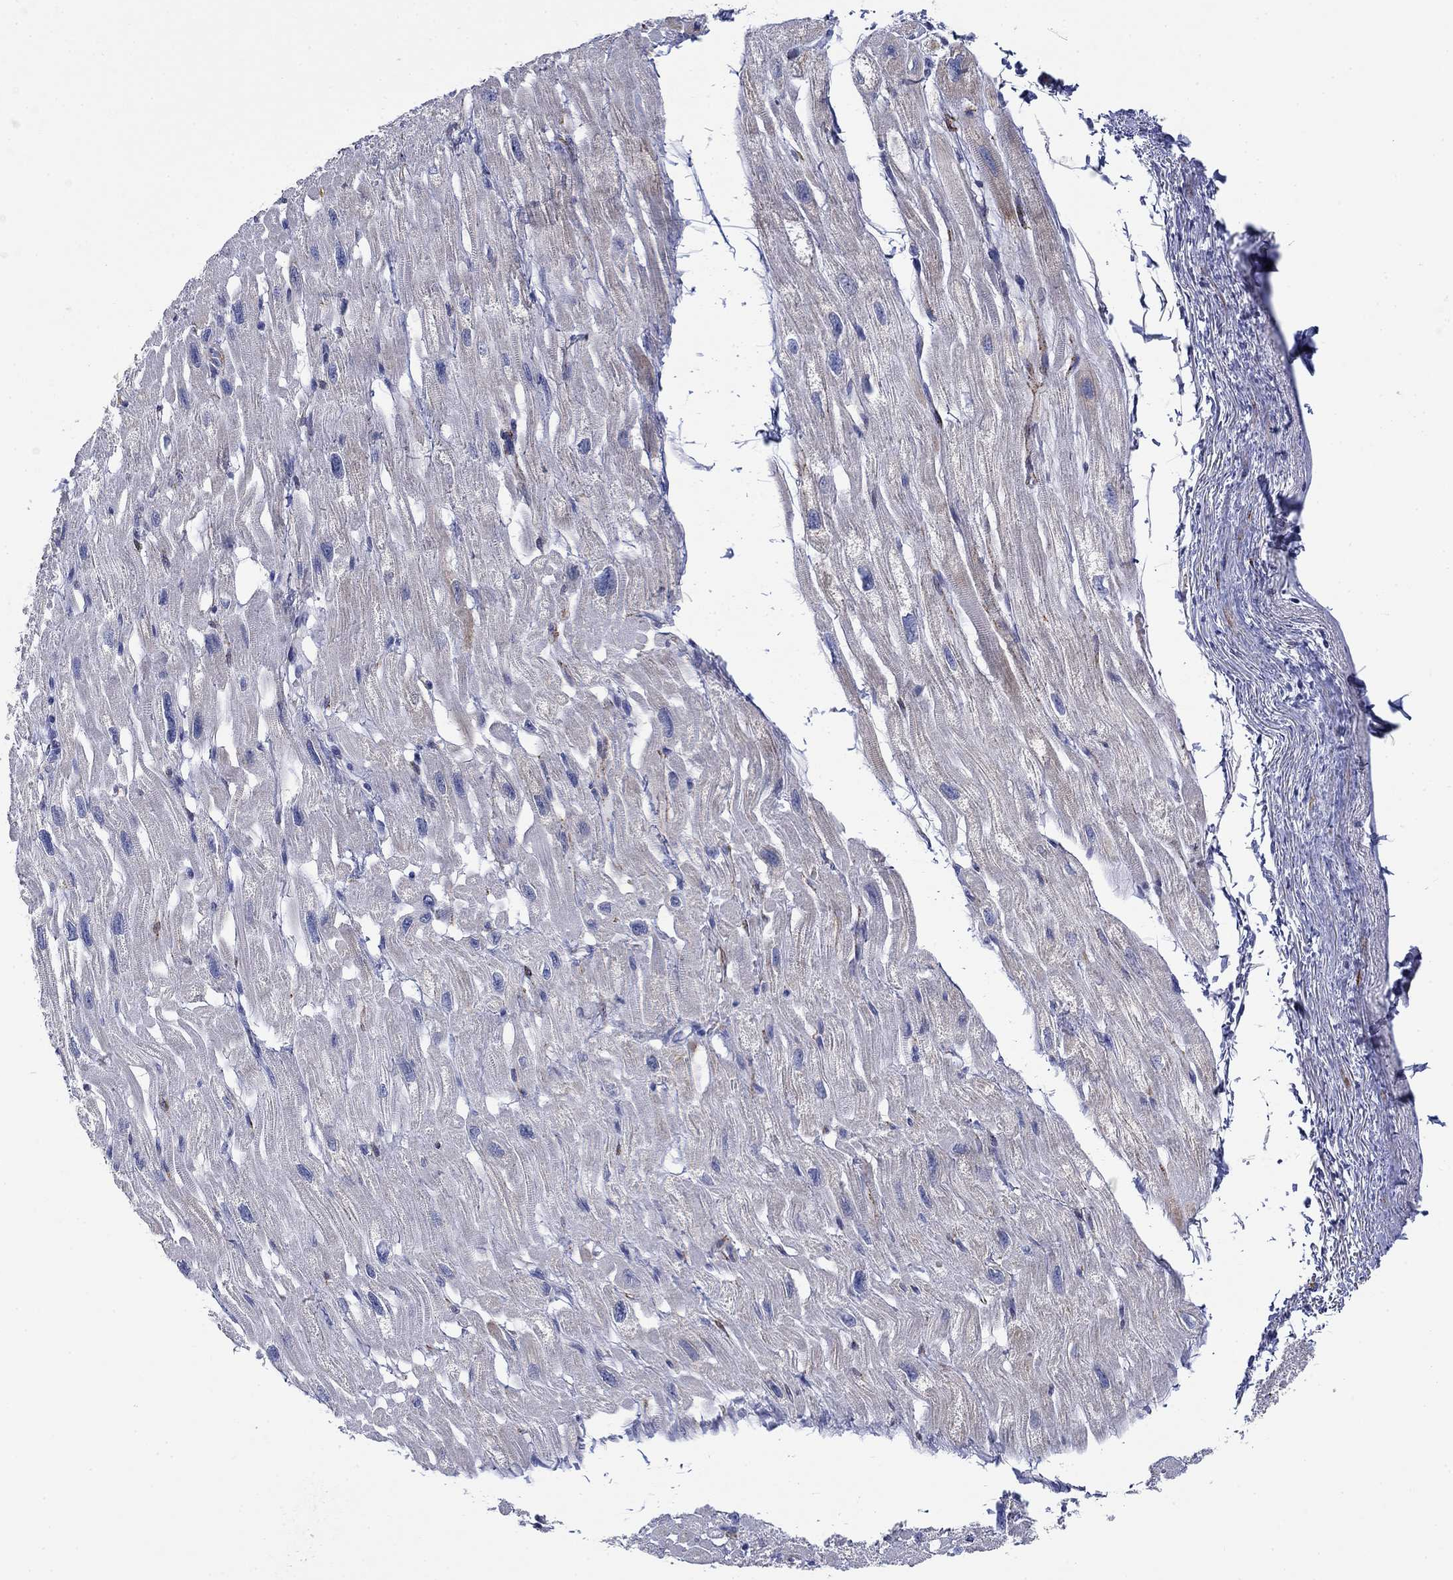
{"staining": {"intensity": "negative", "quantity": "none", "location": "none"}, "tissue": "heart muscle", "cell_type": "Cardiomyocytes", "image_type": "normal", "snomed": [{"axis": "morphology", "description": "Normal tissue, NOS"}, {"axis": "topography", "description": "Heart"}], "caption": "DAB (3,3'-diaminobenzidine) immunohistochemical staining of normal human heart muscle exhibits no significant expression in cardiomyocytes.", "gene": "PTPRZ1", "patient": {"sex": "male", "age": 66}}